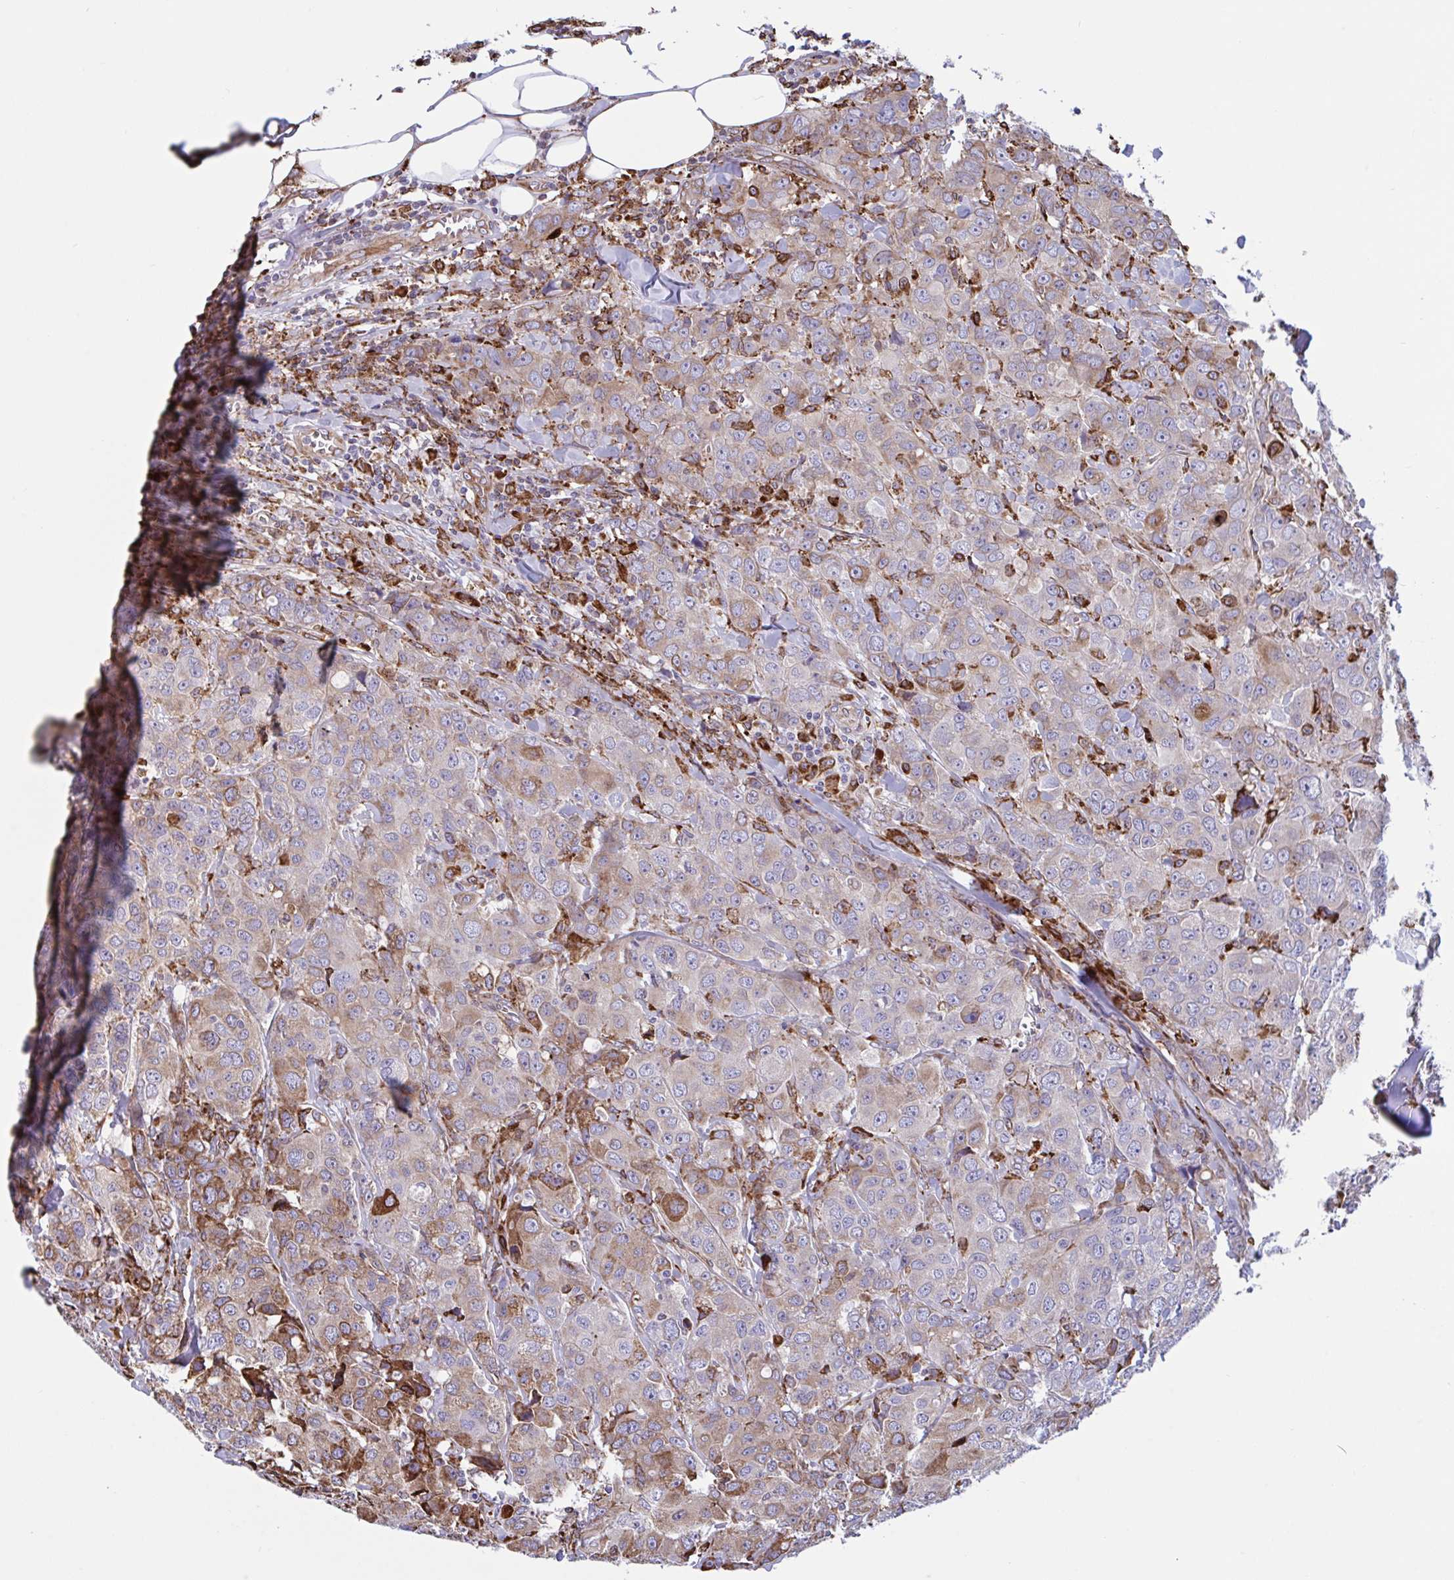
{"staining": {"intensity": "moderate", "quantity": "25%-75%", "location": "cytoplasmic/membranous"}, "tissue": "breast cancer", "cell_type": "Tumor cells", "image_type": "cancer", "snomed": [{"axis": "morphology", "description": "Duct carcinoma"}, {"axis": "topography", "description": "Breast"}], "caption": "A brown stain highlights moderate cytoplasmic/membranous staining of a protein in breast cancer tumor cells.", "gene": "PEAK3", "patient": {"sex": "female", "age": 43}}